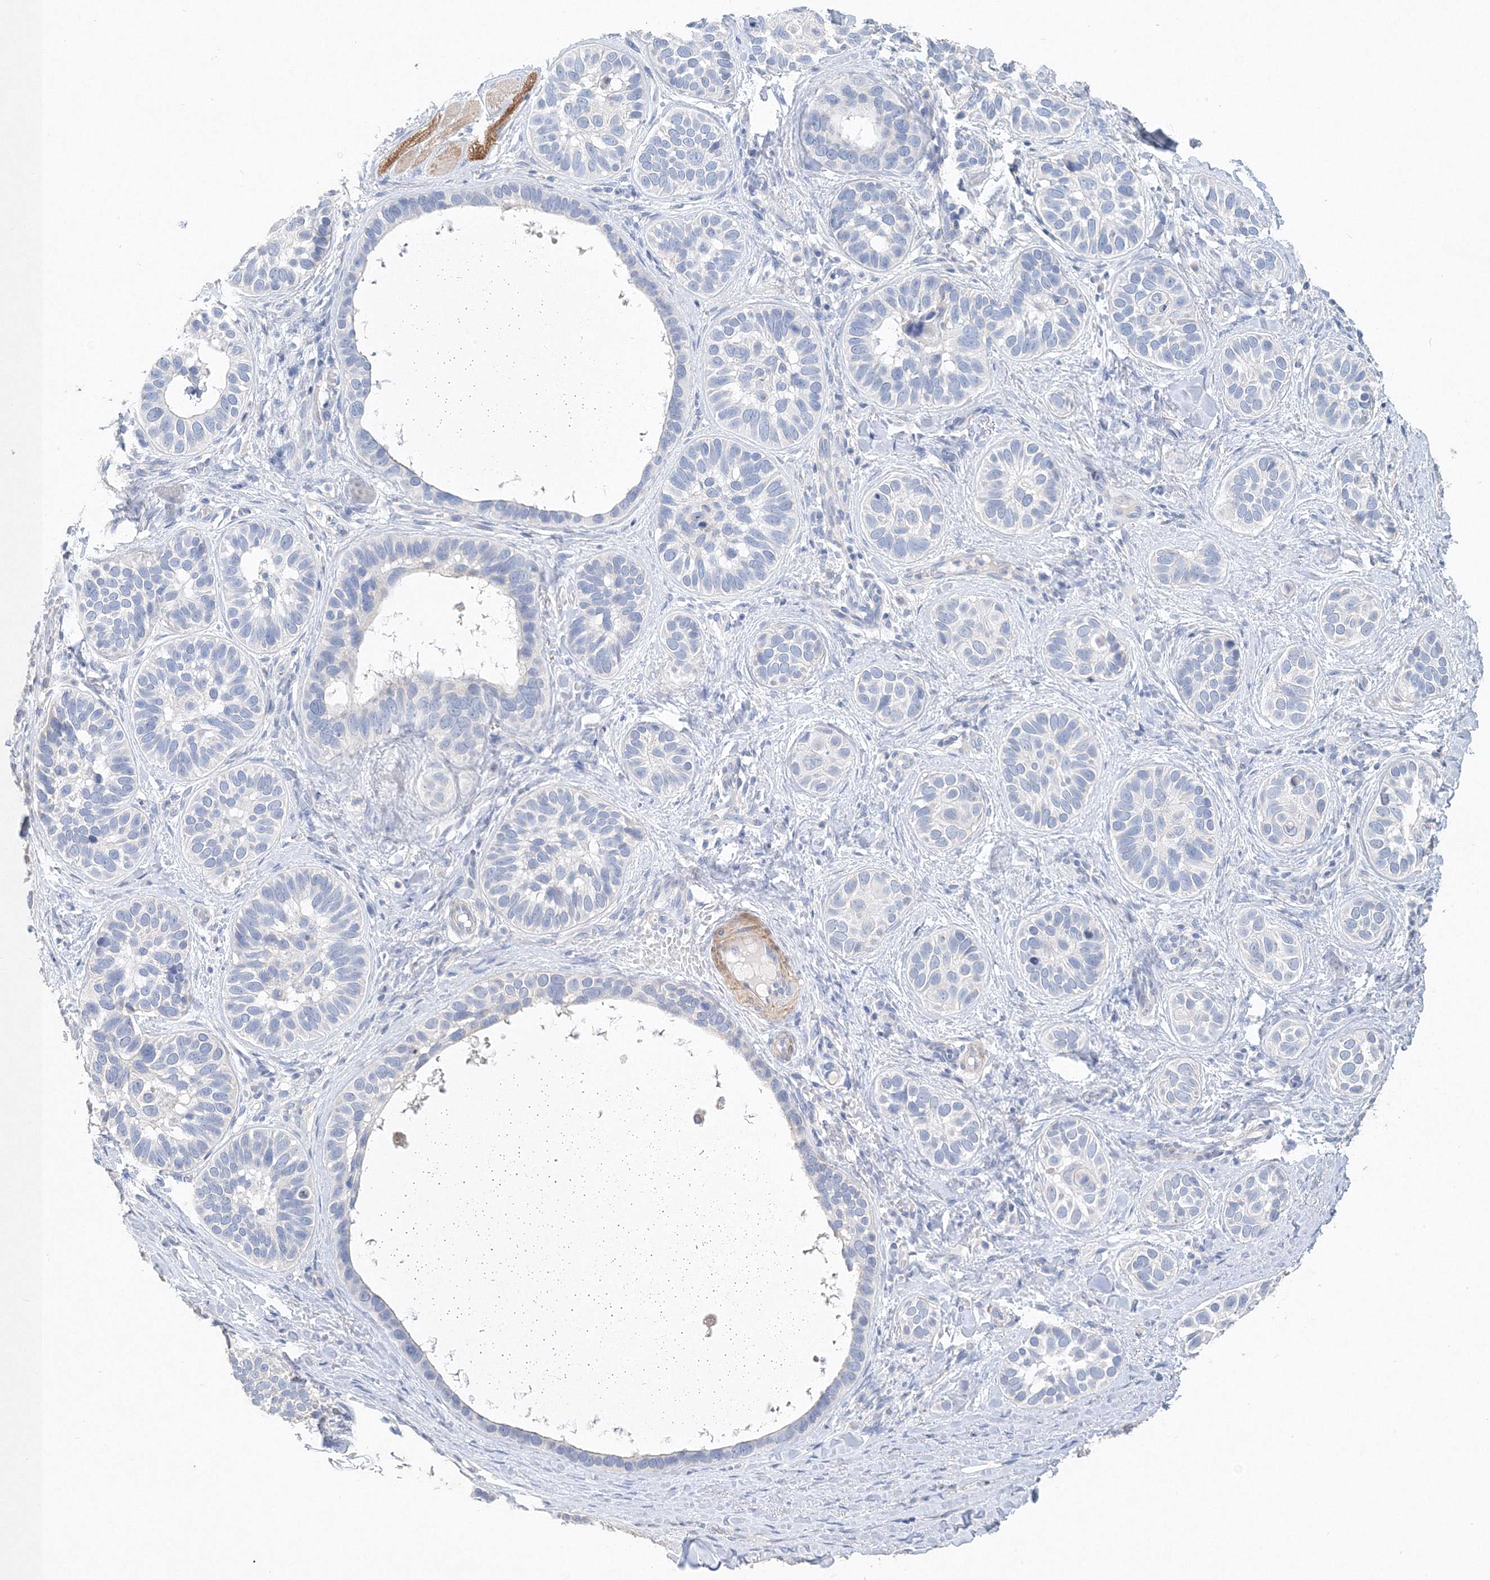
{"staining": {"intensity": "negative", "quantity": "none", "location": "none"}, "tissue": "skin cancer", "cell_type": "Tumor cells", "image_type": "cancer", "snomed": [{"axis": "morphology", "description": "Basal cell carcinoma"}, {"axis": "topography", "description": "Skin"}], "caption": "Tumor cells show no significant positivity in skin basal cell carcinoma.", "gene": "OSBPL6", "patient": {"sex": "male", "age": 62}}